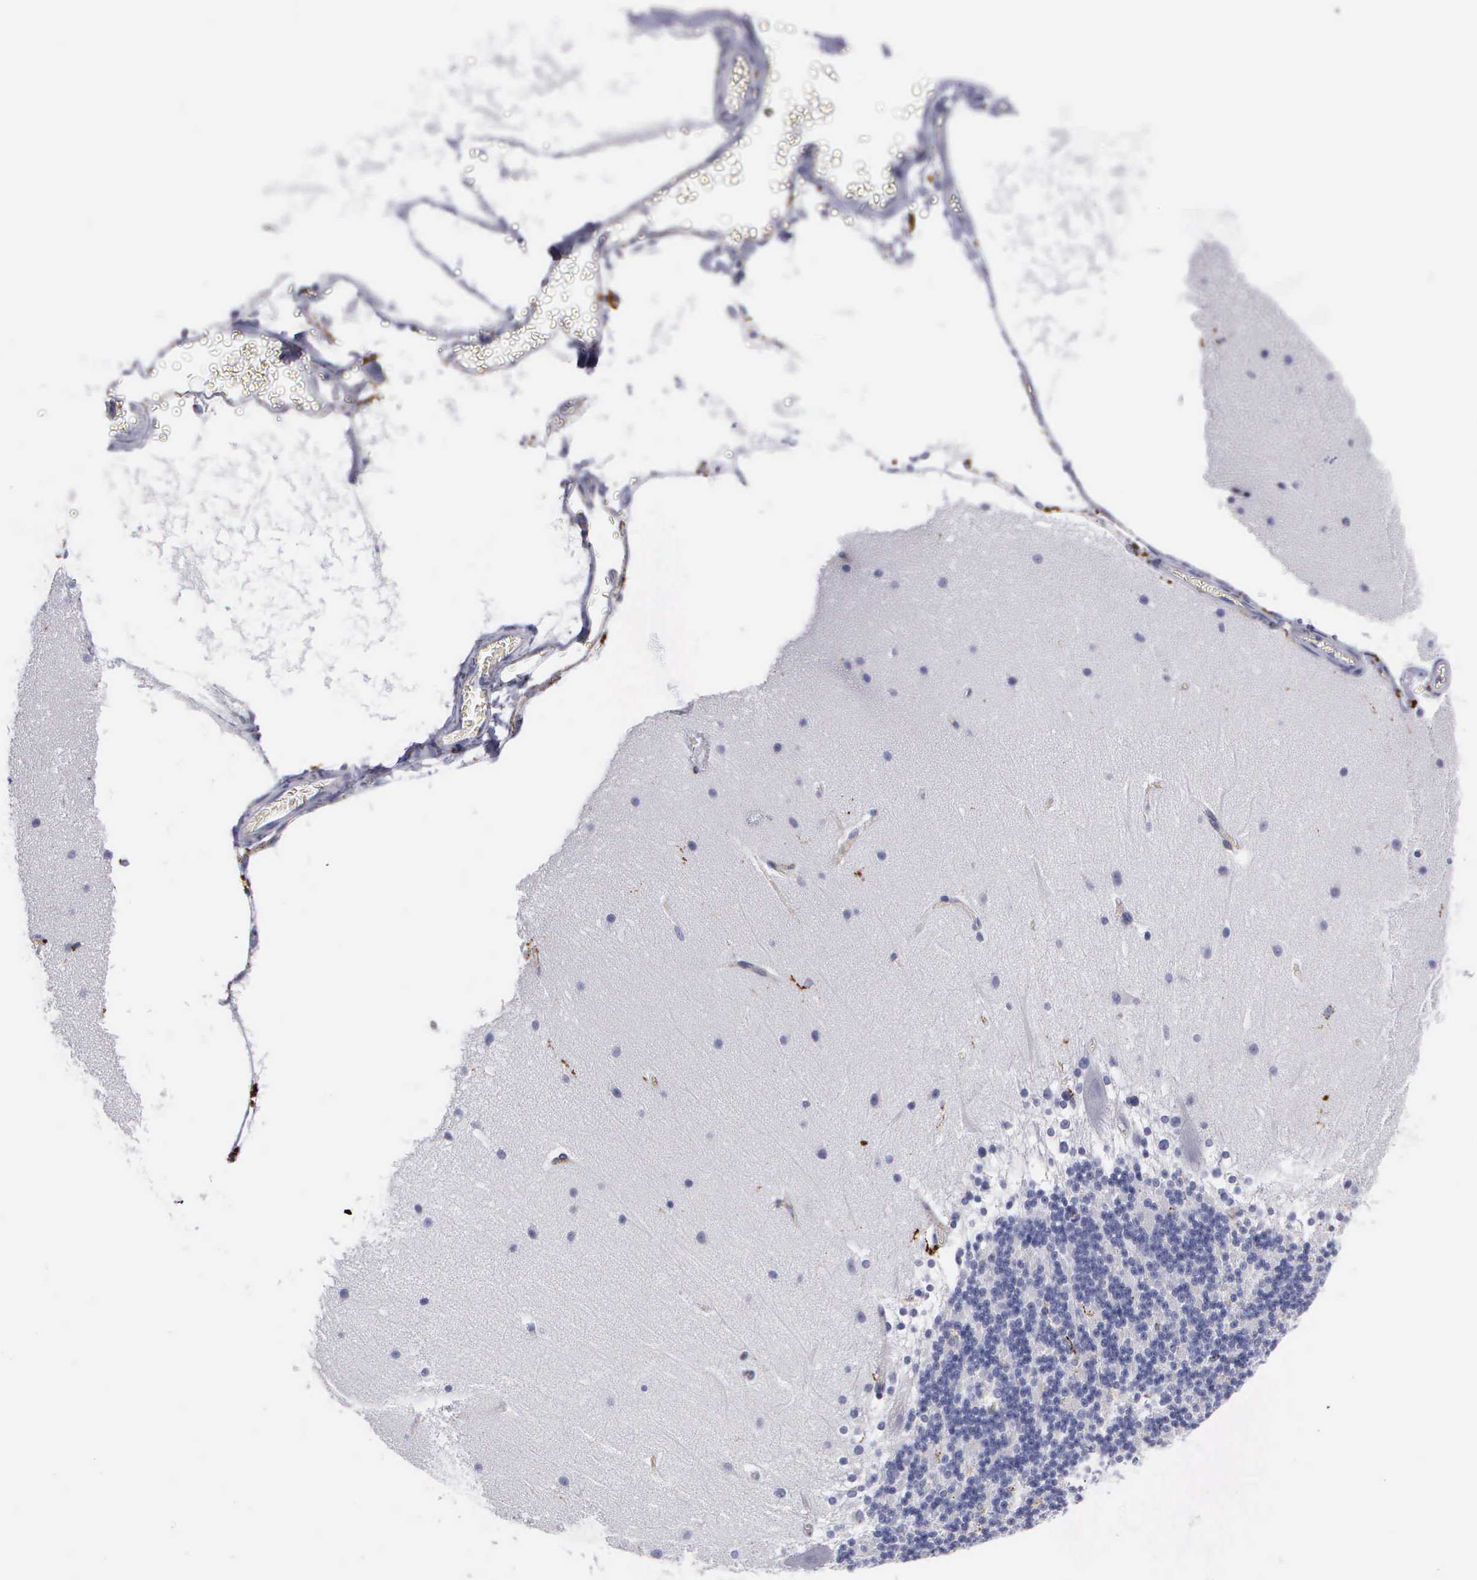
{"staining": {"intensity": "negative", "quantity": "none", "location": "none"}, "tissue": "cerebellum", "cell_type": "Cells in granular layer", "image_type": "normal", "snomed": [{"axis": "morphology", "description": "Normal tissue, NOS"}, {"axis": "topography", "description": "Cerebellum"}], "caption": "DAB (3,3'-diaminobenzidine) immunohistochemical staining of unremarkable cerebellum demonstrates no significant positivity in cells in granular layer.", "gene": "CTSH", "patient": {"sex": "female", "age": 19}}